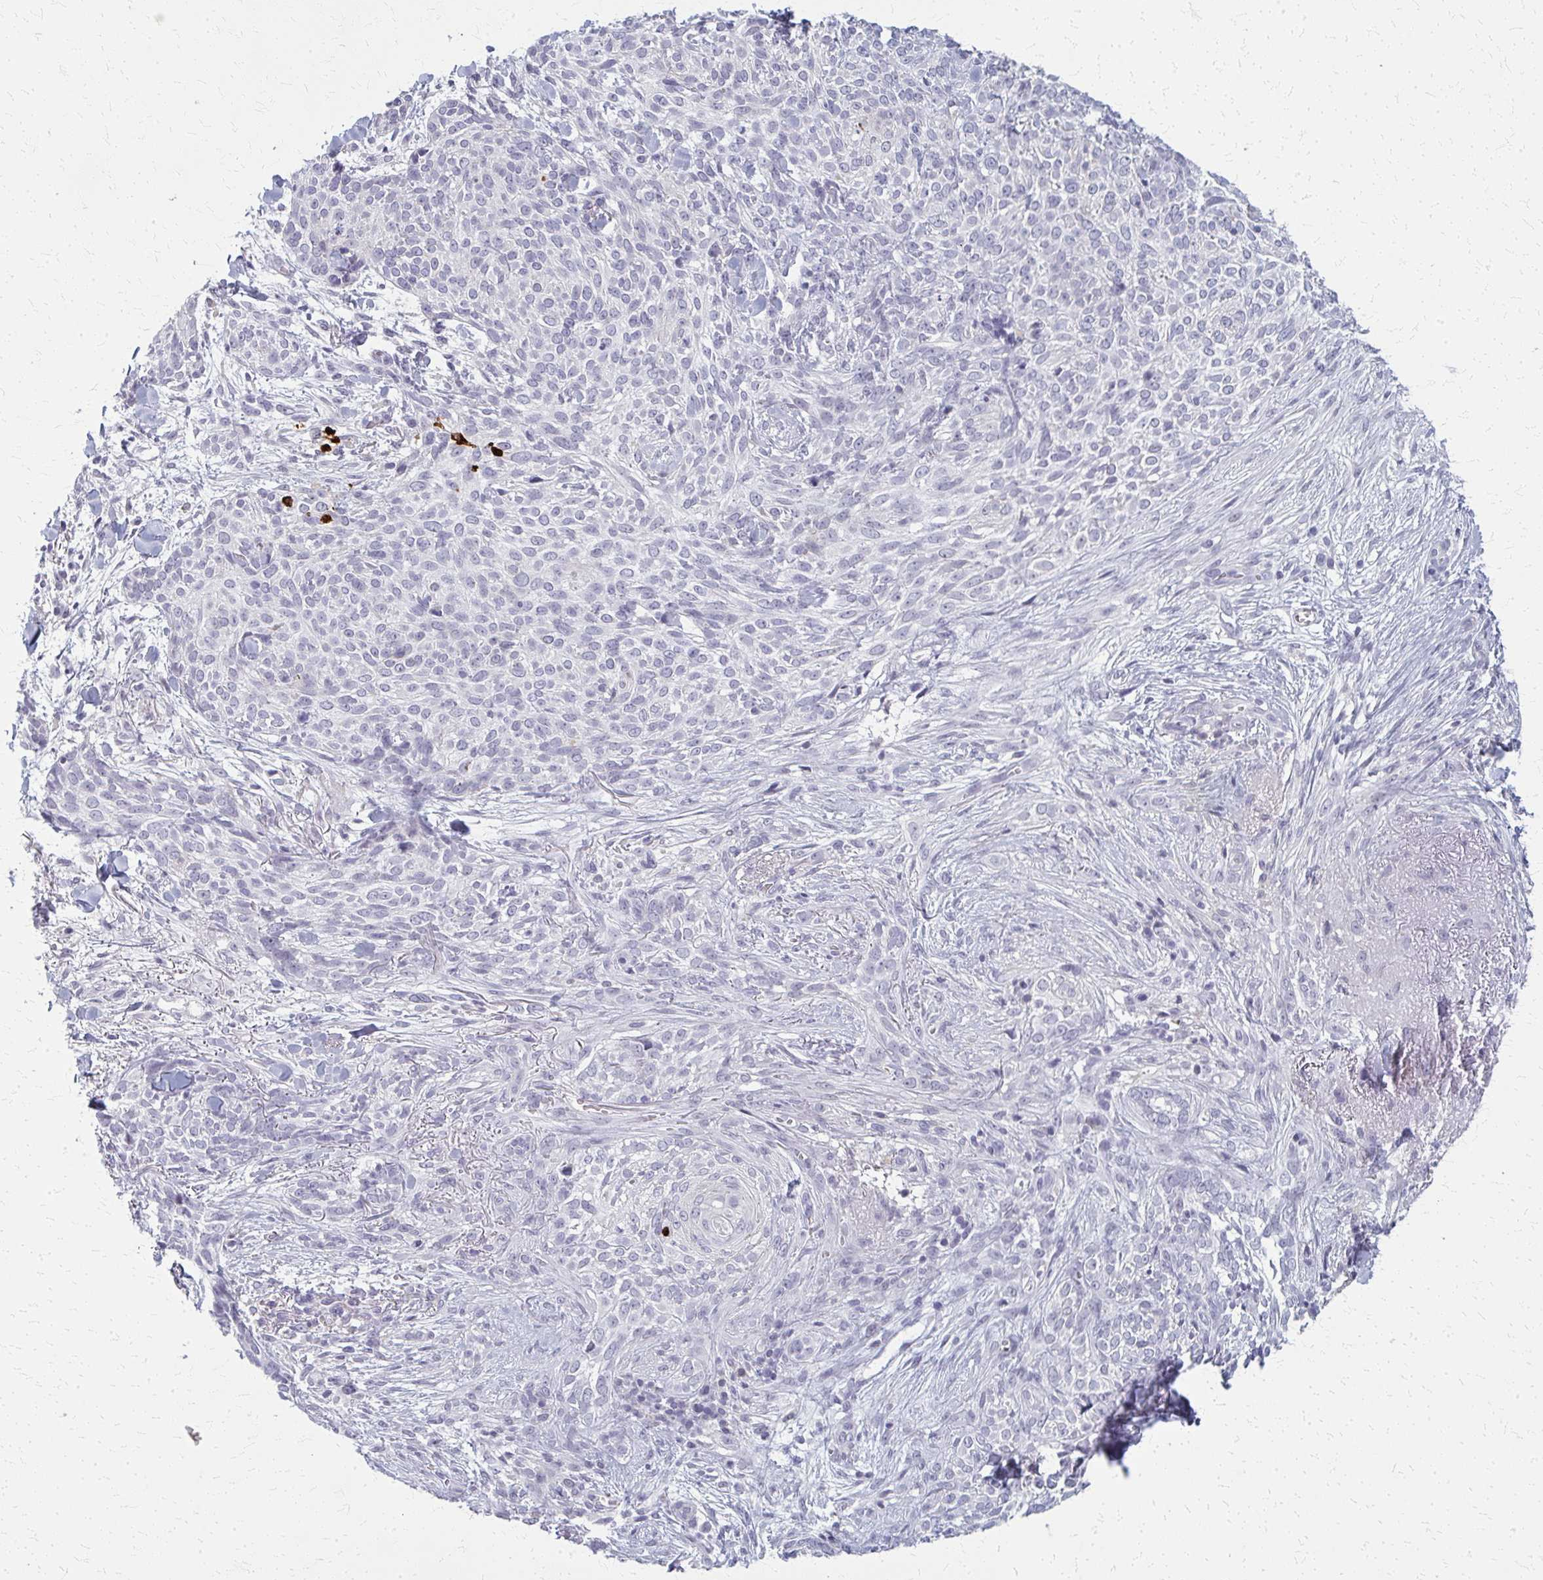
{"staining": {"intensity": "negative", "quantity": "none", "location": "none"}, "tissue": "skin cancer", "cell_type": "Tumor cells", "image_type": "cancer", "snomed": [{"axis": "morphology", "description": "Basal cell carcinoma"}, {"axis": "topography", "description": "Skin"}, {"axis": "topography", "description": "Skin of face"}], "caption": "Tumor cells show no significant protein staining in basal cell carcinoma (skin).", "gene": "CASQ2", "patient": {"sex": "female", "age": 90}}